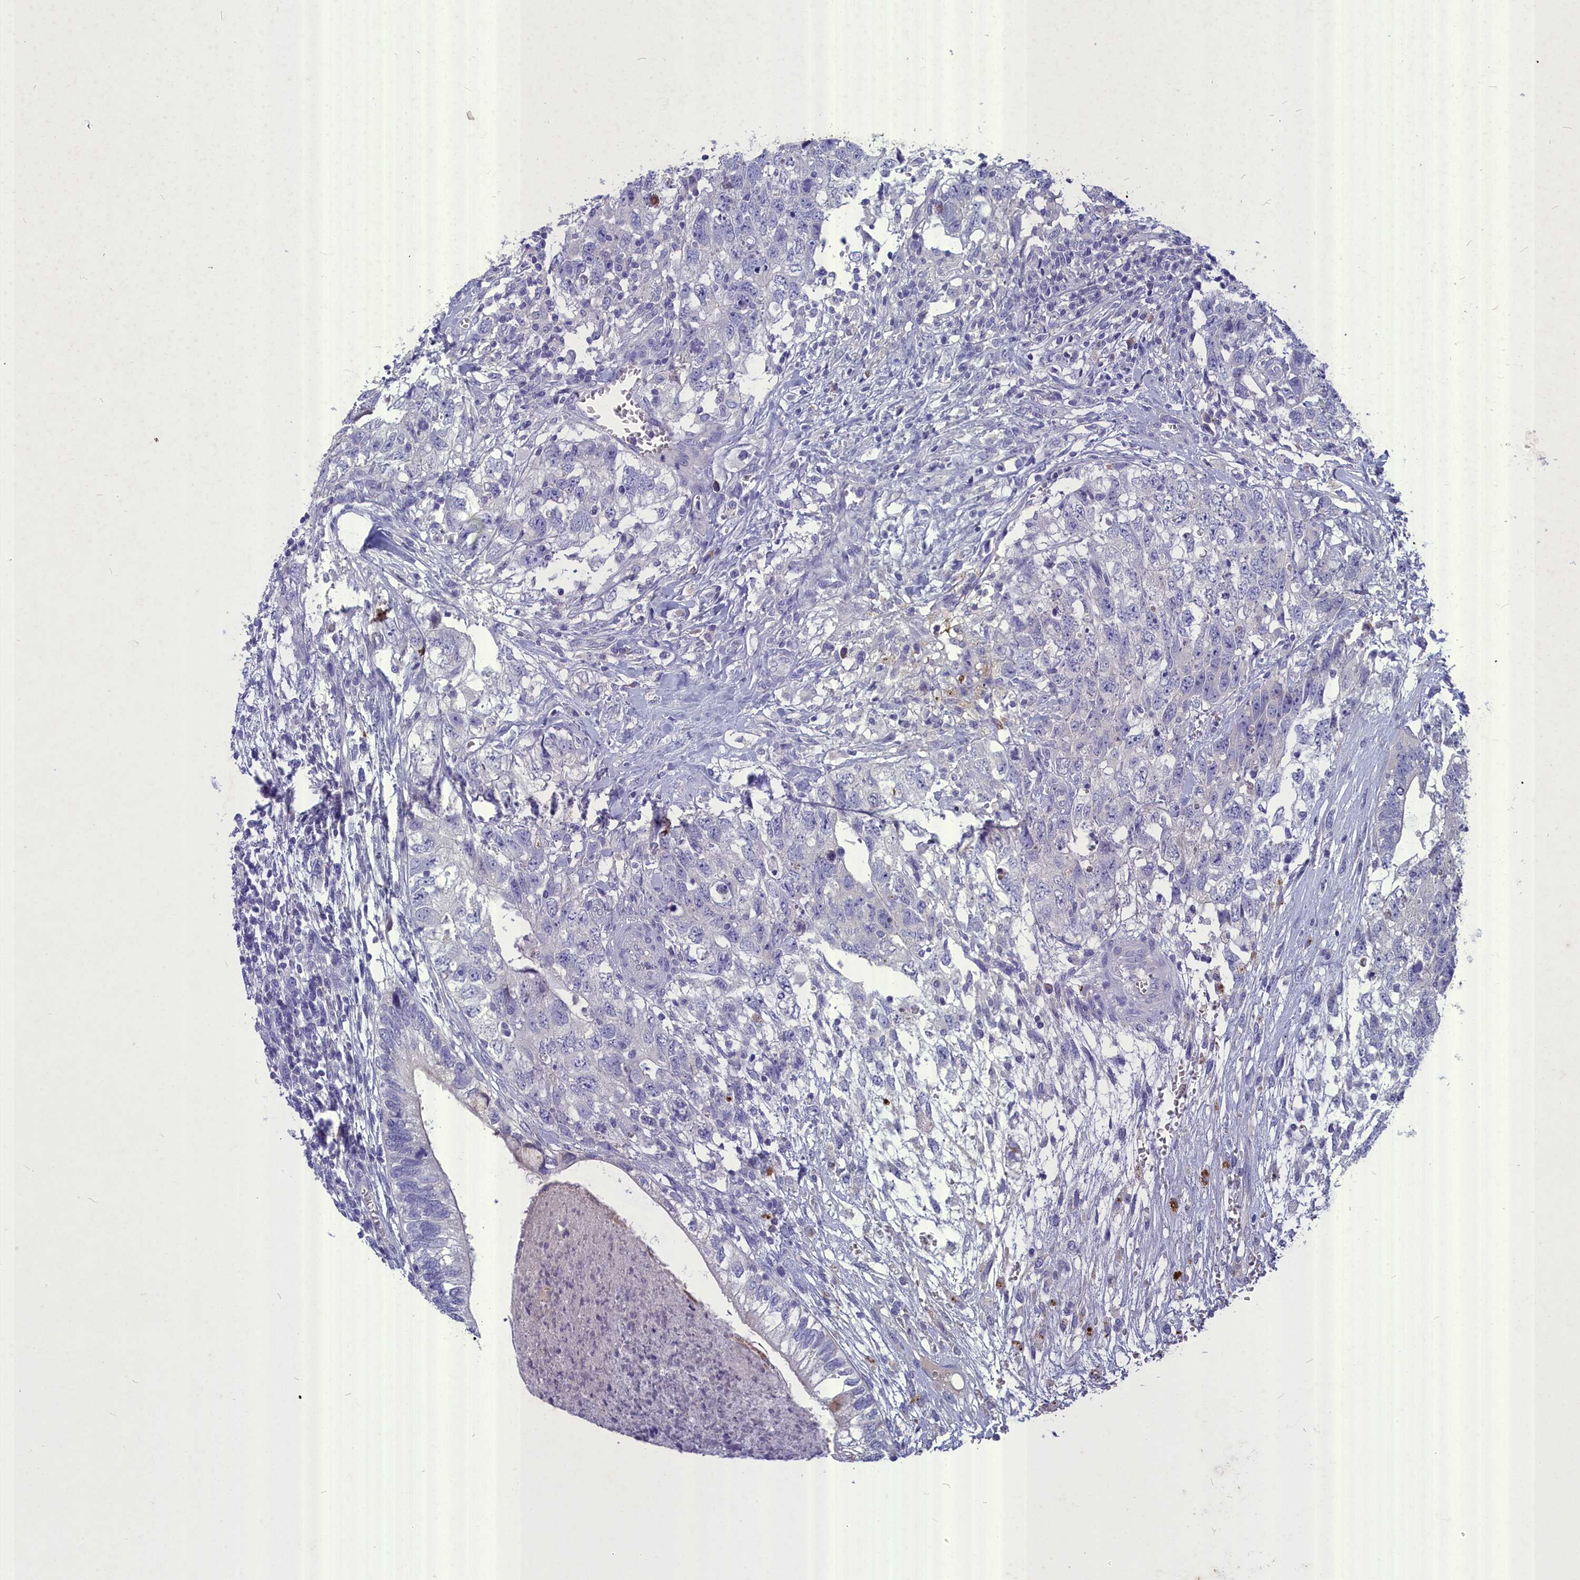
{"staining": {"intensity": "negative", "quantity": "none", "location": "none"}, "tissue": "testis cancer", "cell_type": "Tumor cells", "image_type": "cancer", "snomed": [{"axis": "morphology", "description": "Seminoma, NOS"}, {"axis": "morphology", "description": "Carcinoma, Embryonal, NOS"}, {"axis": "topography", "description": "Testis"}], "caption": "Tumor cells are negative for protein expression in human seminoma (testis).", "gene": "DEFB119", "patient": {"sex": "male", "age": 29}}